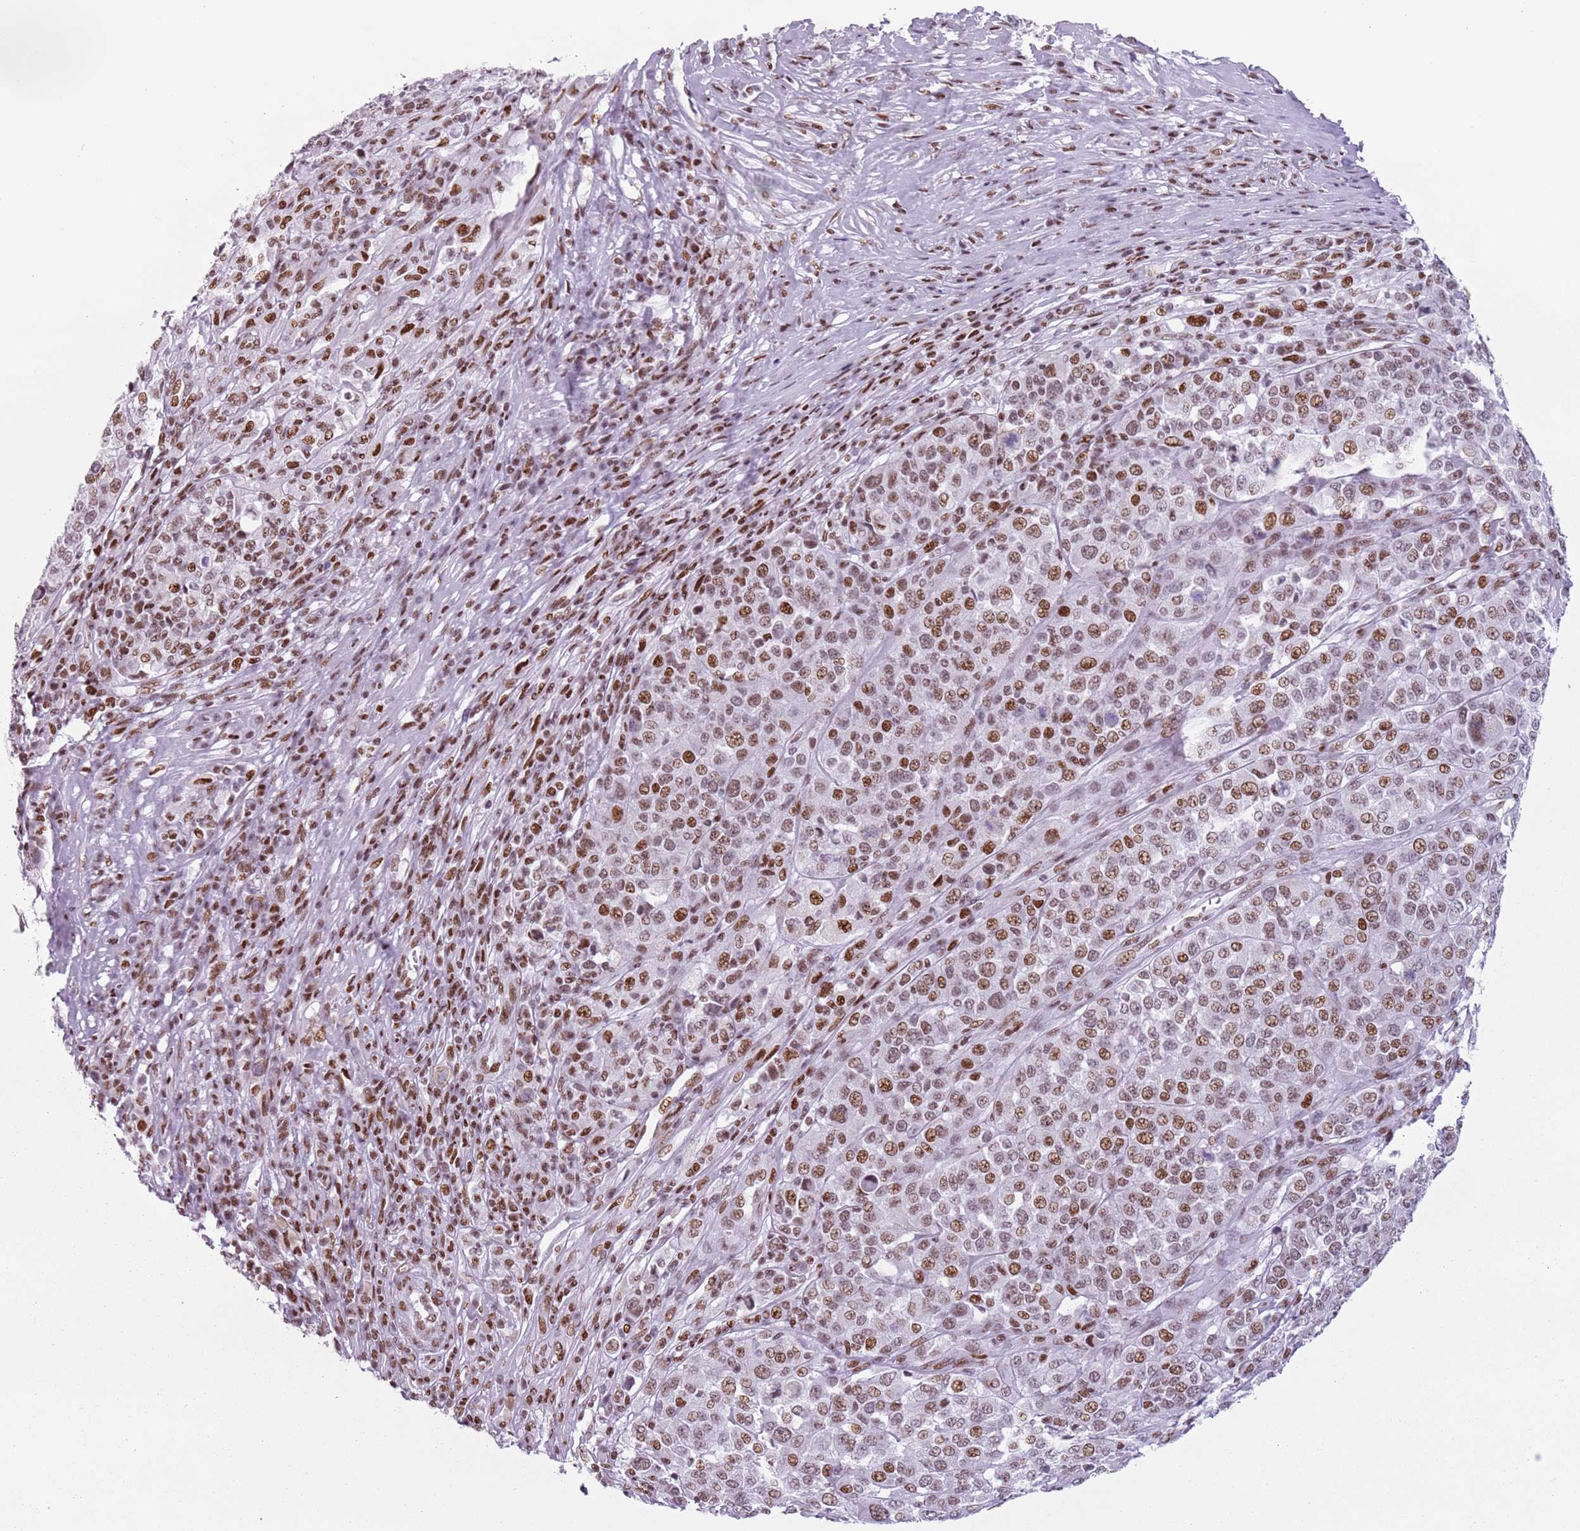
{"staining": {"intensity": "moderate", "quantity": "25%-75%", "location": "nuclear"}, "tissue": "melanoma", "cell_type": "Tumor cells", "image_type": "cancer", "snomed": [{"axis": "morphology", "description": "Malignant melanoma, Metastatic site"}, {"axis": "topography", "description": "Lymph node"}], "caption": "Immunohistochemical staining of human melanoma demonstrates medium levels of moderate nuclear protein positivity in approximately 25%-75% of tumor cells.", "gene": "FAM104B", "patient": {"sex": "male", "age": 44}}